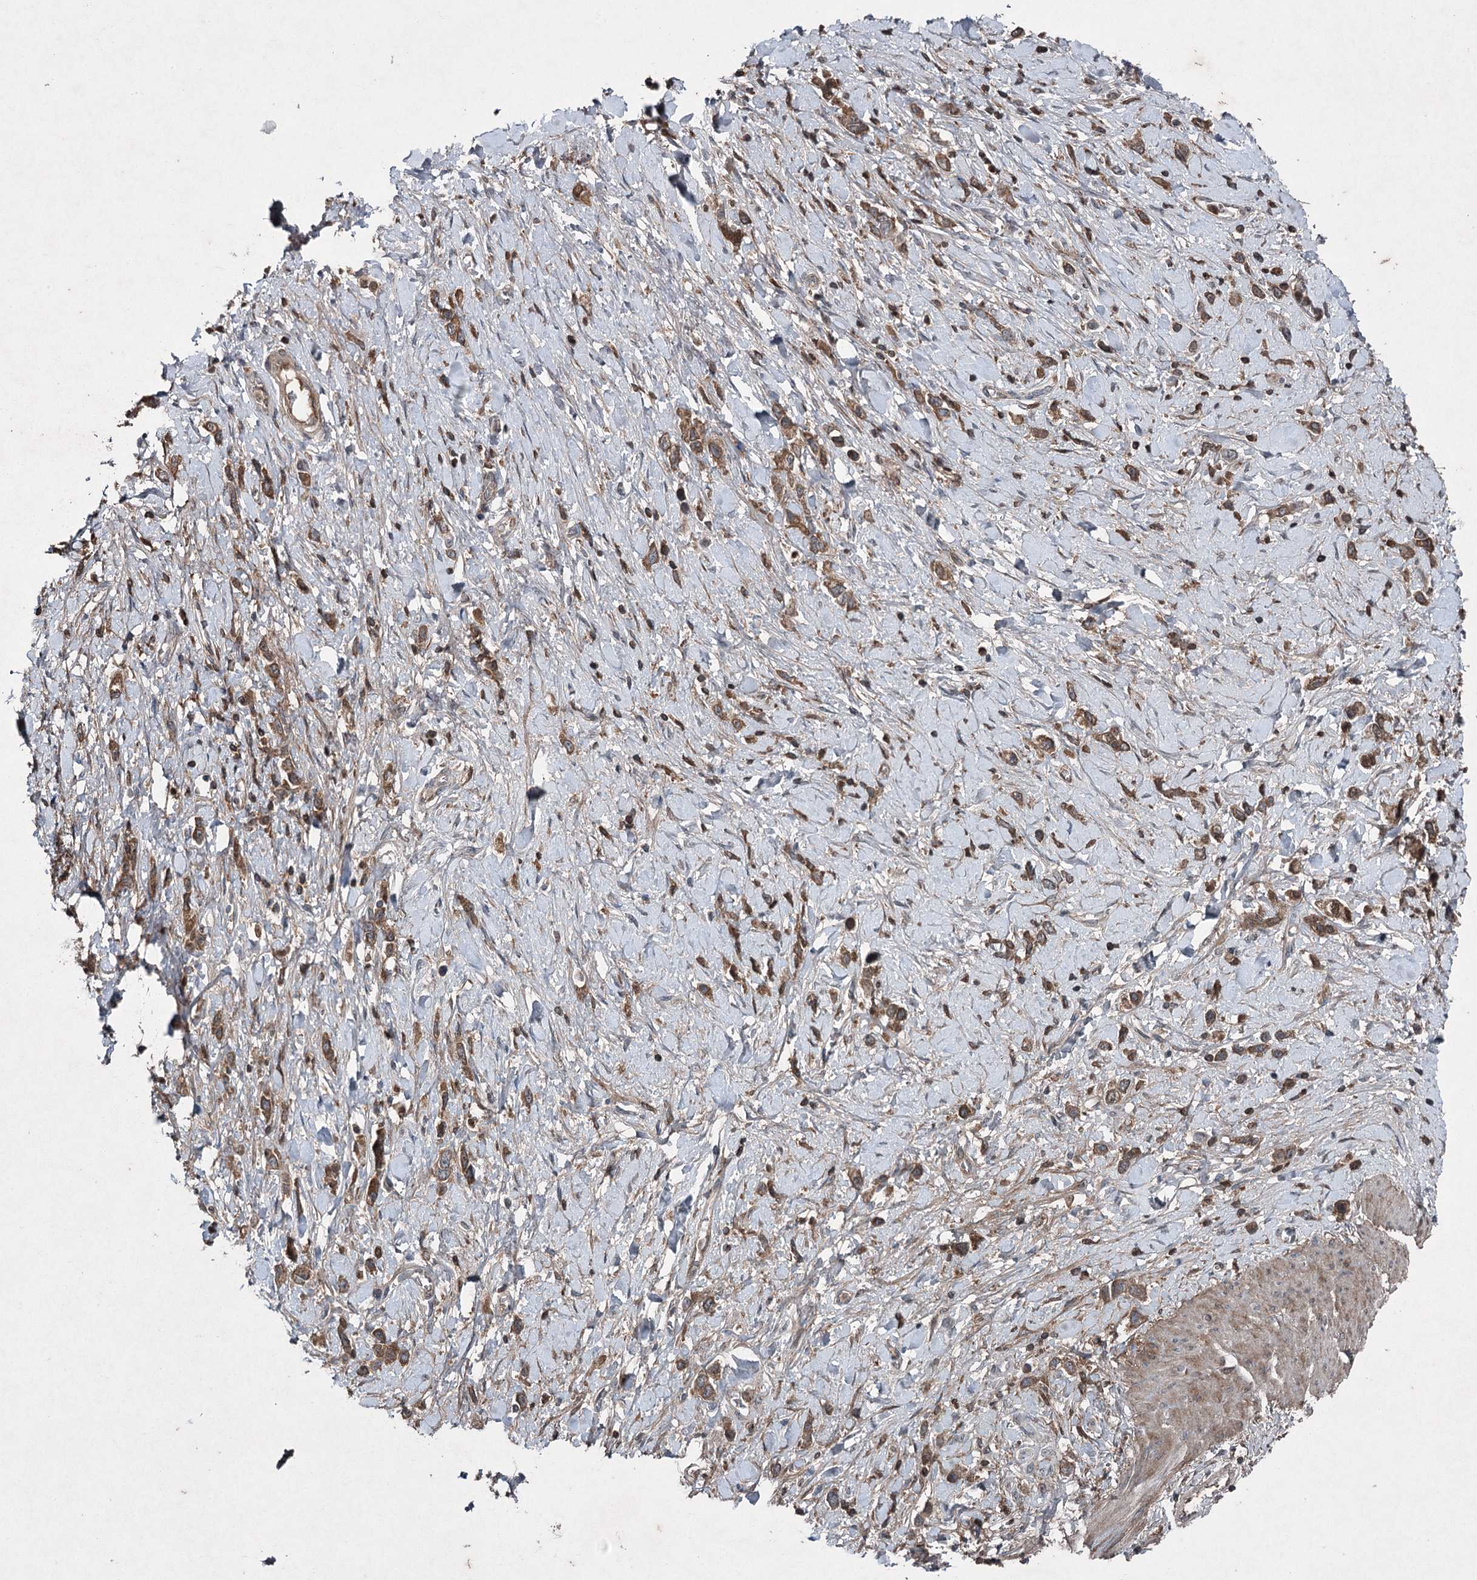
{"staining": {"intensity": "moderate", "quantity": ">75%", "location": "cytoplasmic/membranous"}, "tissue": "stomach cancer", "cell_type": "Tumor cells", "image_type": "cancer", "snomed": [{"axis": "morphology", "description": "Normal tissue, NOS"}, {"axis": "morphology", "description": "Adenocarcinoma, NOS"}, {"axis": "topography", "description": "Stomach, upper"}, {"axis": "topography", "description": "Stomach"}], "caption": "Stomach cancer was stained to show a protein in brown. There is medium levels of moderate cytoplasmic/membranous positivity in about >75% of tumor cells.", "gene": "PGLYRP2", "patient": {"sex": "female", "age": 65}}